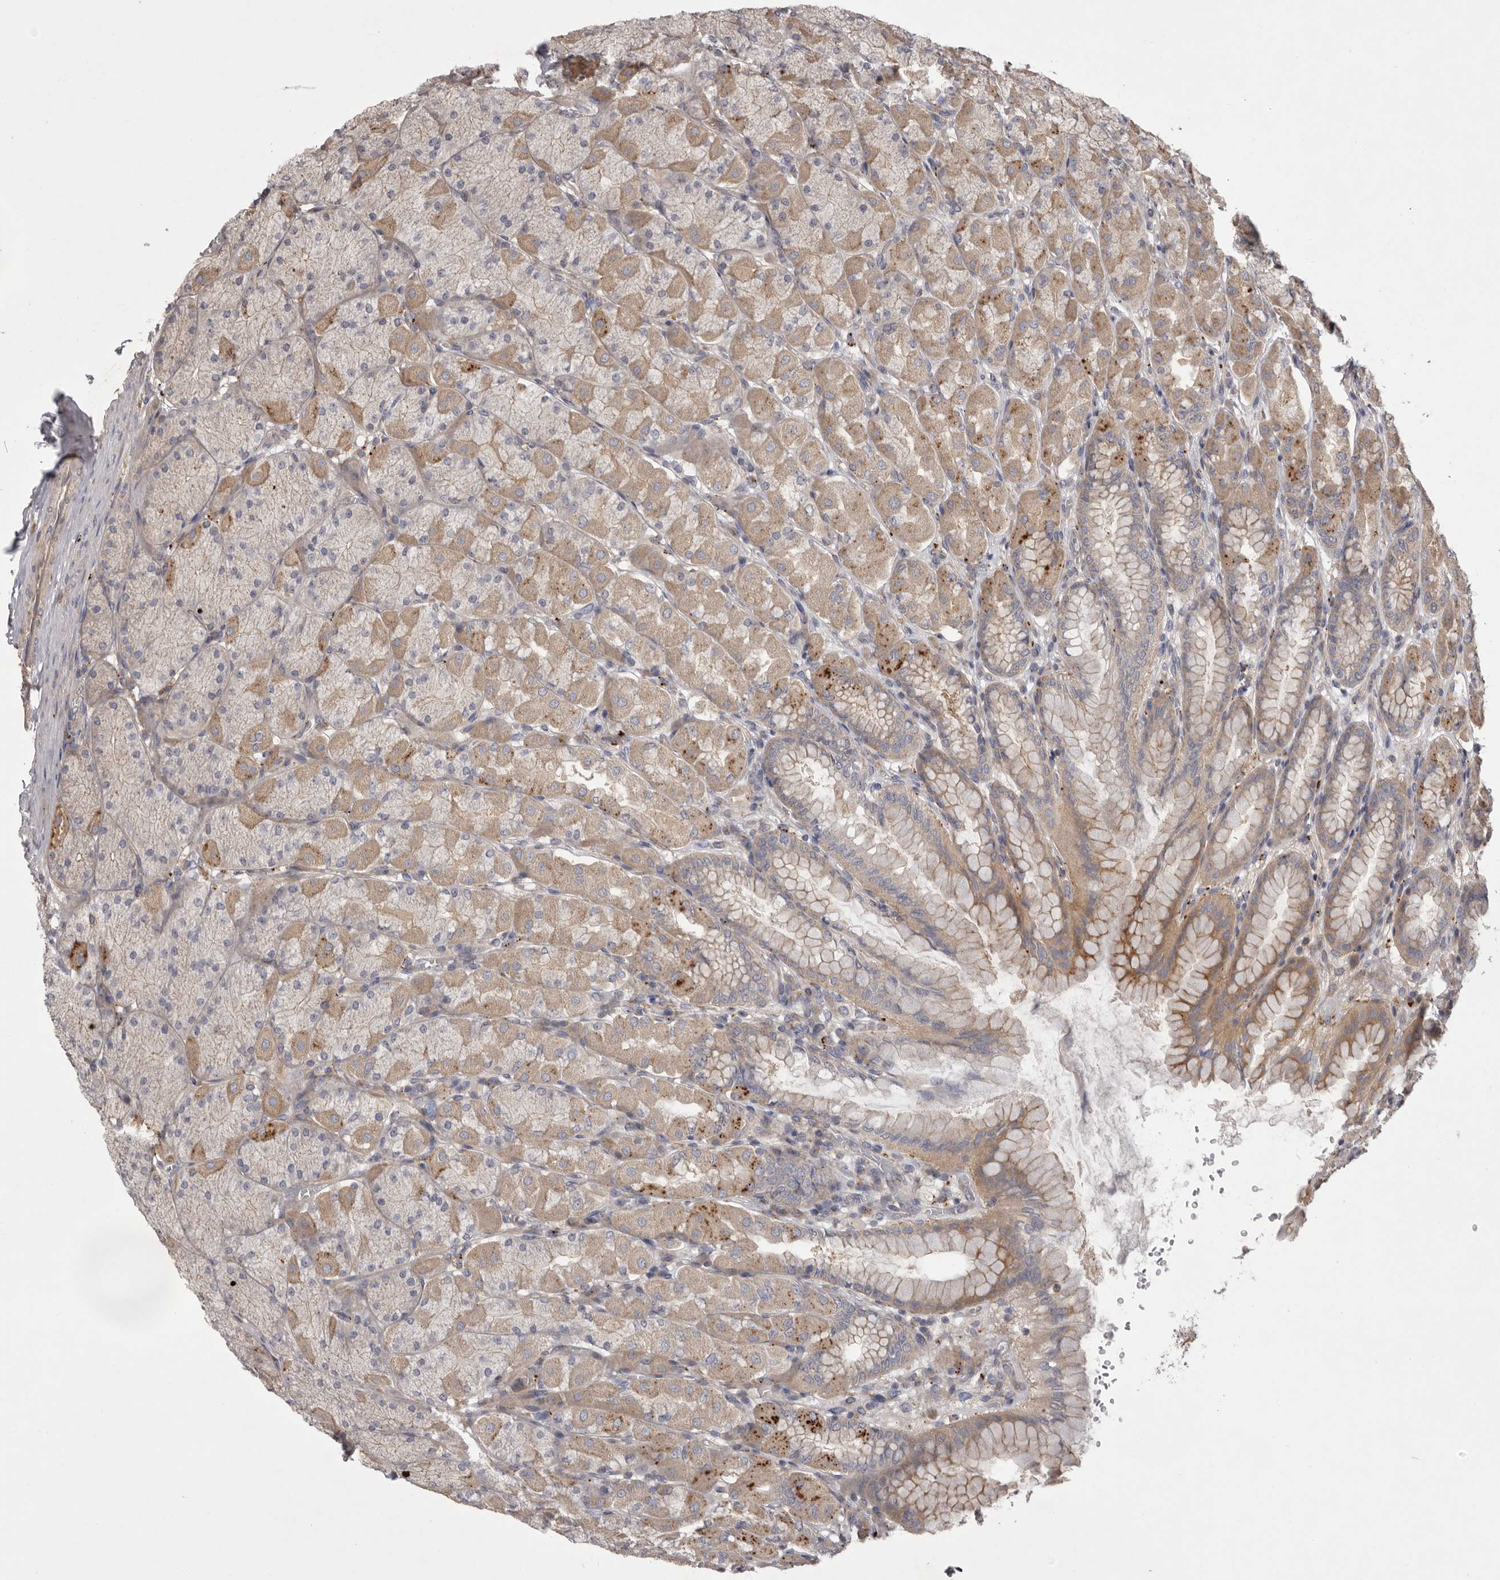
{"staining": {"intensity": "moderate", "quantity": "25%-75%", "location": "cytoplasmic/membranous"}, "tissue": "stomach", "cell_type": "Glandular cells", "image_type": "normal", "snomed": [{"axis": "morphology", "description": "Normal tissue, NOS"}, {"axis": "topography", "description": "Stomach, upper"}], "caption": "Moderate cytoplasmic/membranous positivity for a protein is identified in approximately 25%-75% of glandular cells of benign stomach using immunohistochemistry (IHC).", "gene": "WDR47", "patient": {"sex": "female", "age": 56}}